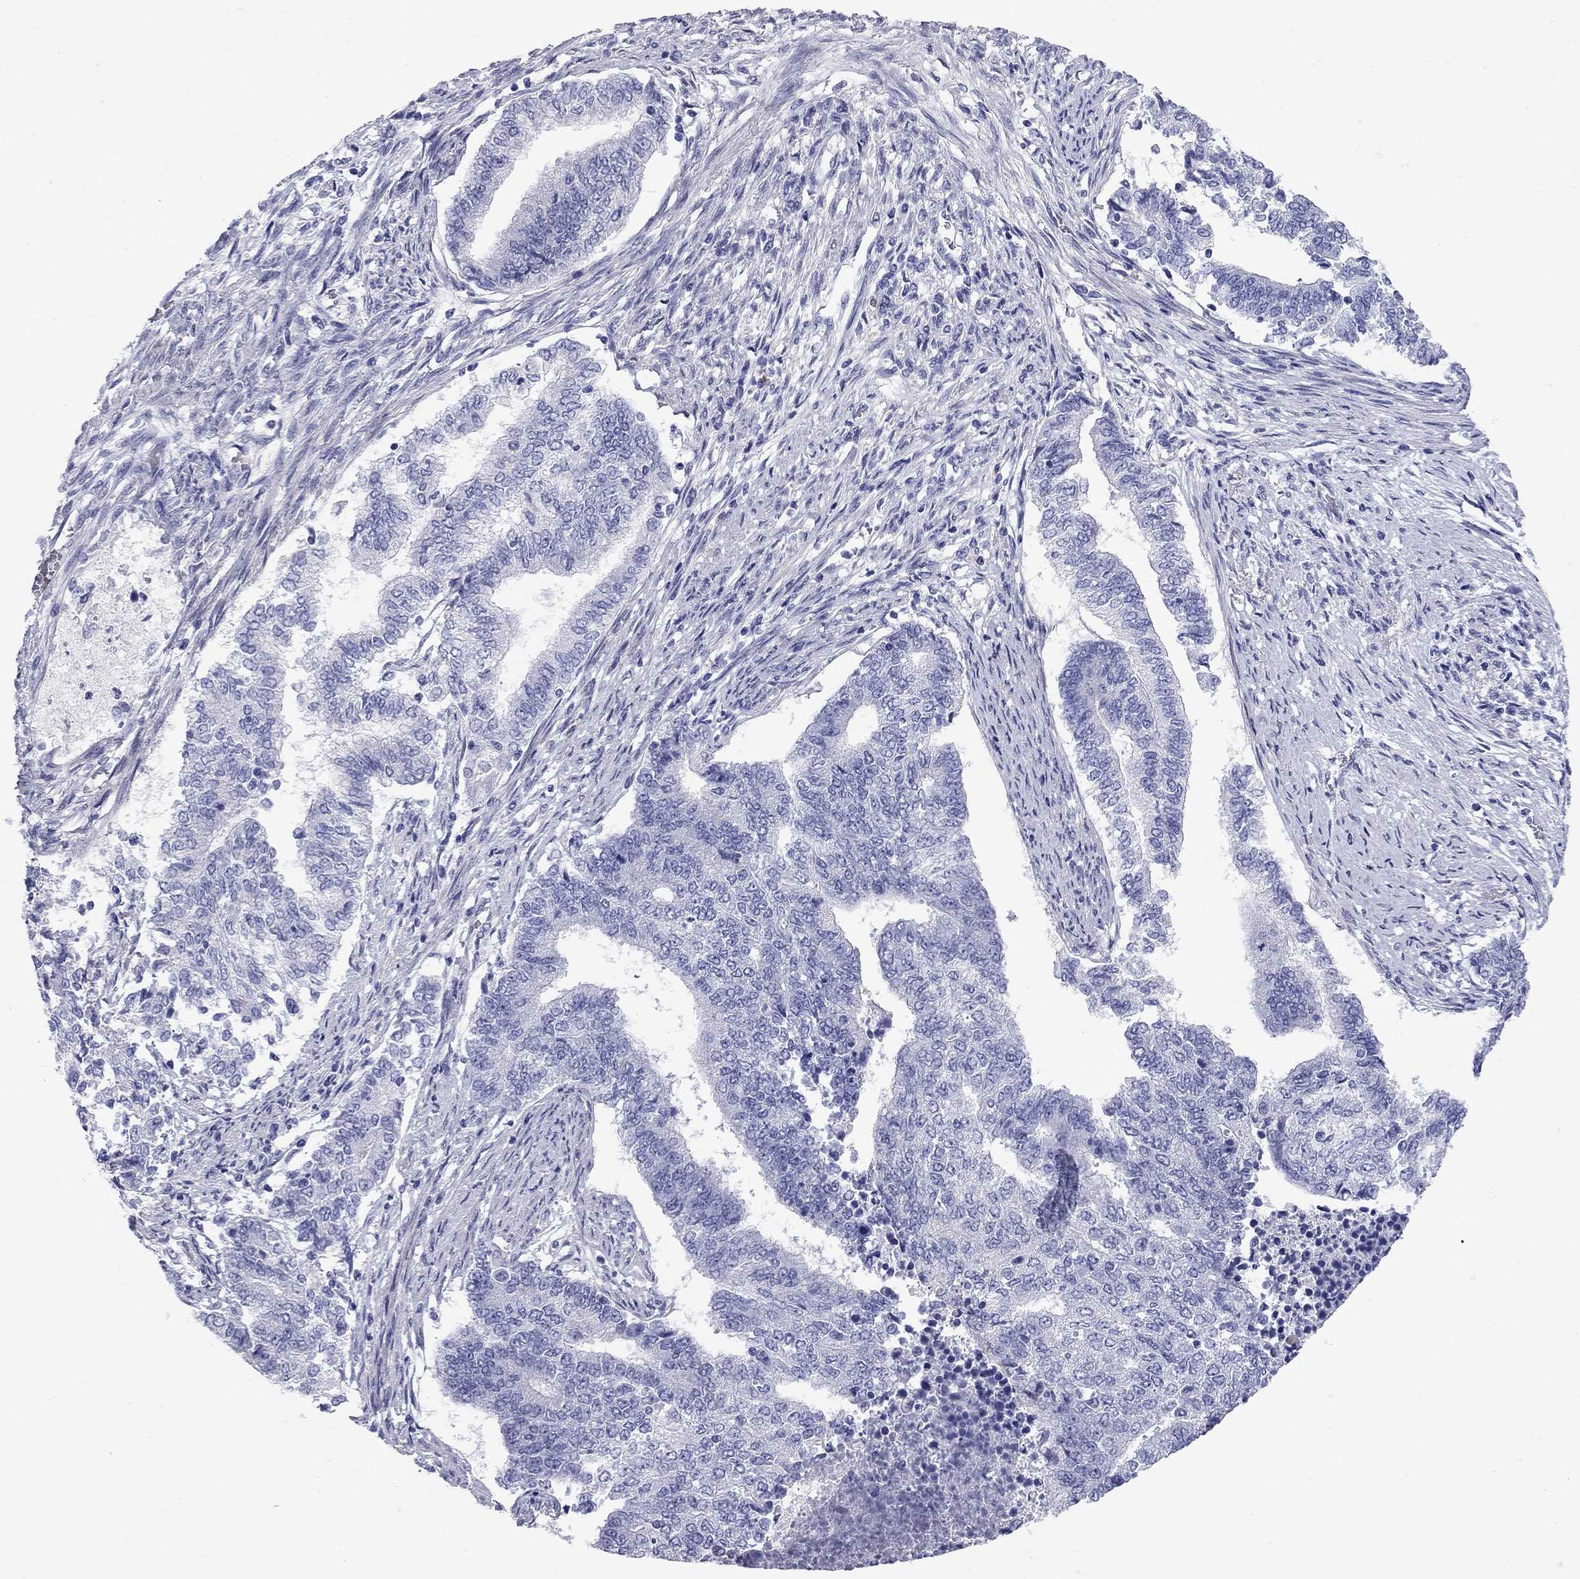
{"staining": {"intensity": "negative", "quantity": "none", "location": "none"}, "tissue": "endometrial cancer", "cell_type": "Tumor cells", "image_type": "cancer", "snomed": [{"axis": "morphology", "description": "Adenocarcinoma, NOS"}, {"axis": "topography", "description": "Endometrium"}], "caption": "Endometrial cancer (adenocarcinoma) stained for a protein using immunohistochemistry reveals no expression tumor cells.", "gene": "C8orf88", "patient": {"sex": "female", "age": 65}}